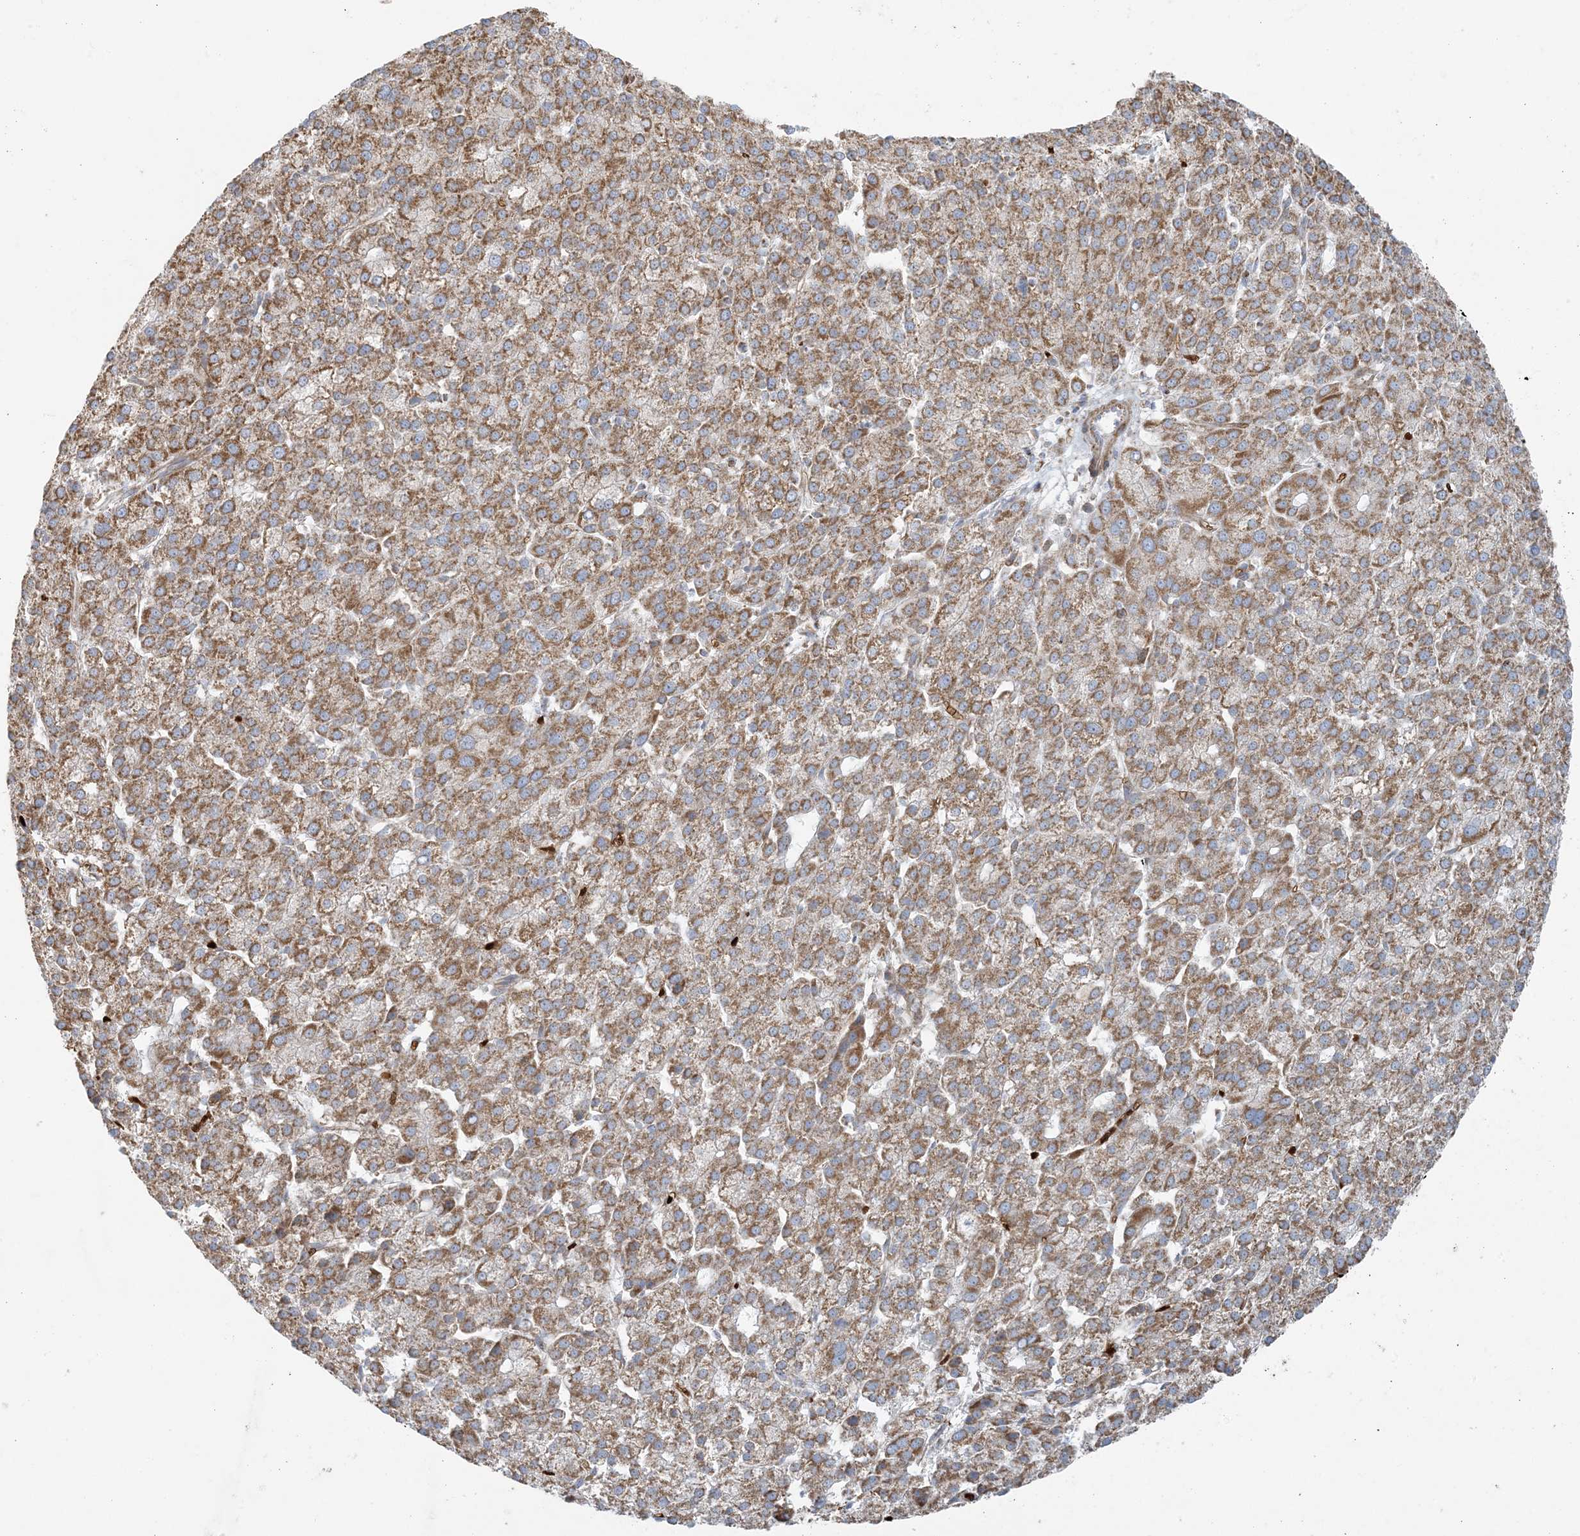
{"staining": {"intensity": "moderate", "quantity": ">75%", "location": "cytoplasmic/membranous"}, "tissue": "liver cancer", "cell_type": "Tumor cells", "image_type": "cancer", "snomed": [{"axis": "morphology", "description": "Carcinoma, Hepatocellular, NOS"}, {"axis": "topography", "description": "Liver"}], "caption": "Human liver cancer (hepatocellular carcinoma) stained with a brown dye displays moderate cytoplasmic/membranous positive expression in approximately >75% of tumor cells.", "gene": "PIK3R4", "patient": {"sex": "female", "age": 58}}